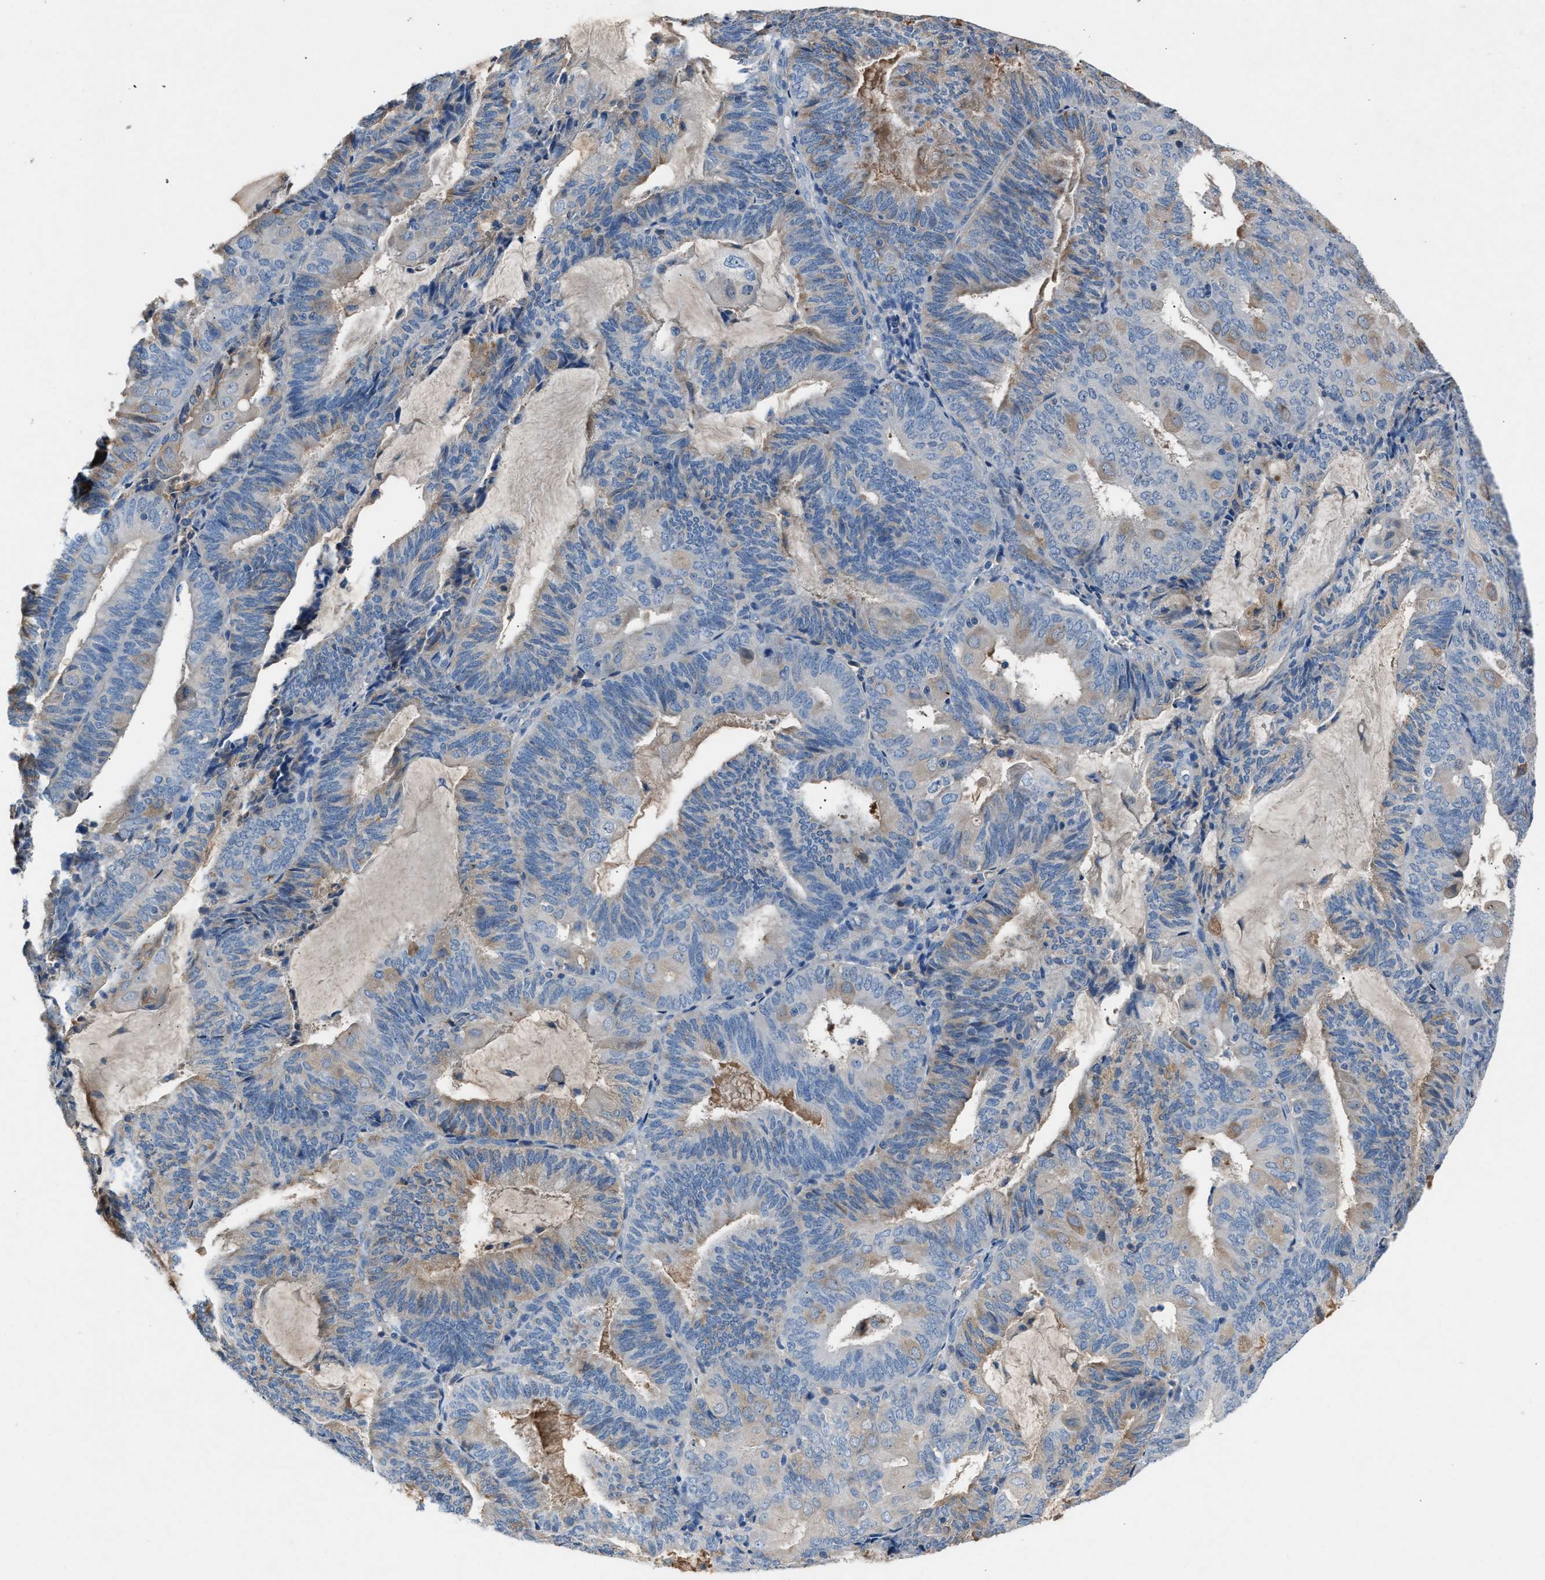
{"staining": {"intensity": "weak", "quantity": "<25%", "location": "cytoplasmic/membranous"}, "tissue": "endometrial cancer", "cell_type": "Tumor cells", "image_type": "cancer", "snomed": [{"axis": "morphology", "description": "Adenocarcinoma, NOS"}, {"axis": "topography", "description": "Endometrium"}], "caption": "Tumor cells show no significant protein positivity in adenocarcinoma (endometrial). The staining is performed using DAB brown chromogen with nuclei counter-stained in using hematoxylin.", "gene": "DNAAF5", "patient": {"sex": "female", "age": 81}}